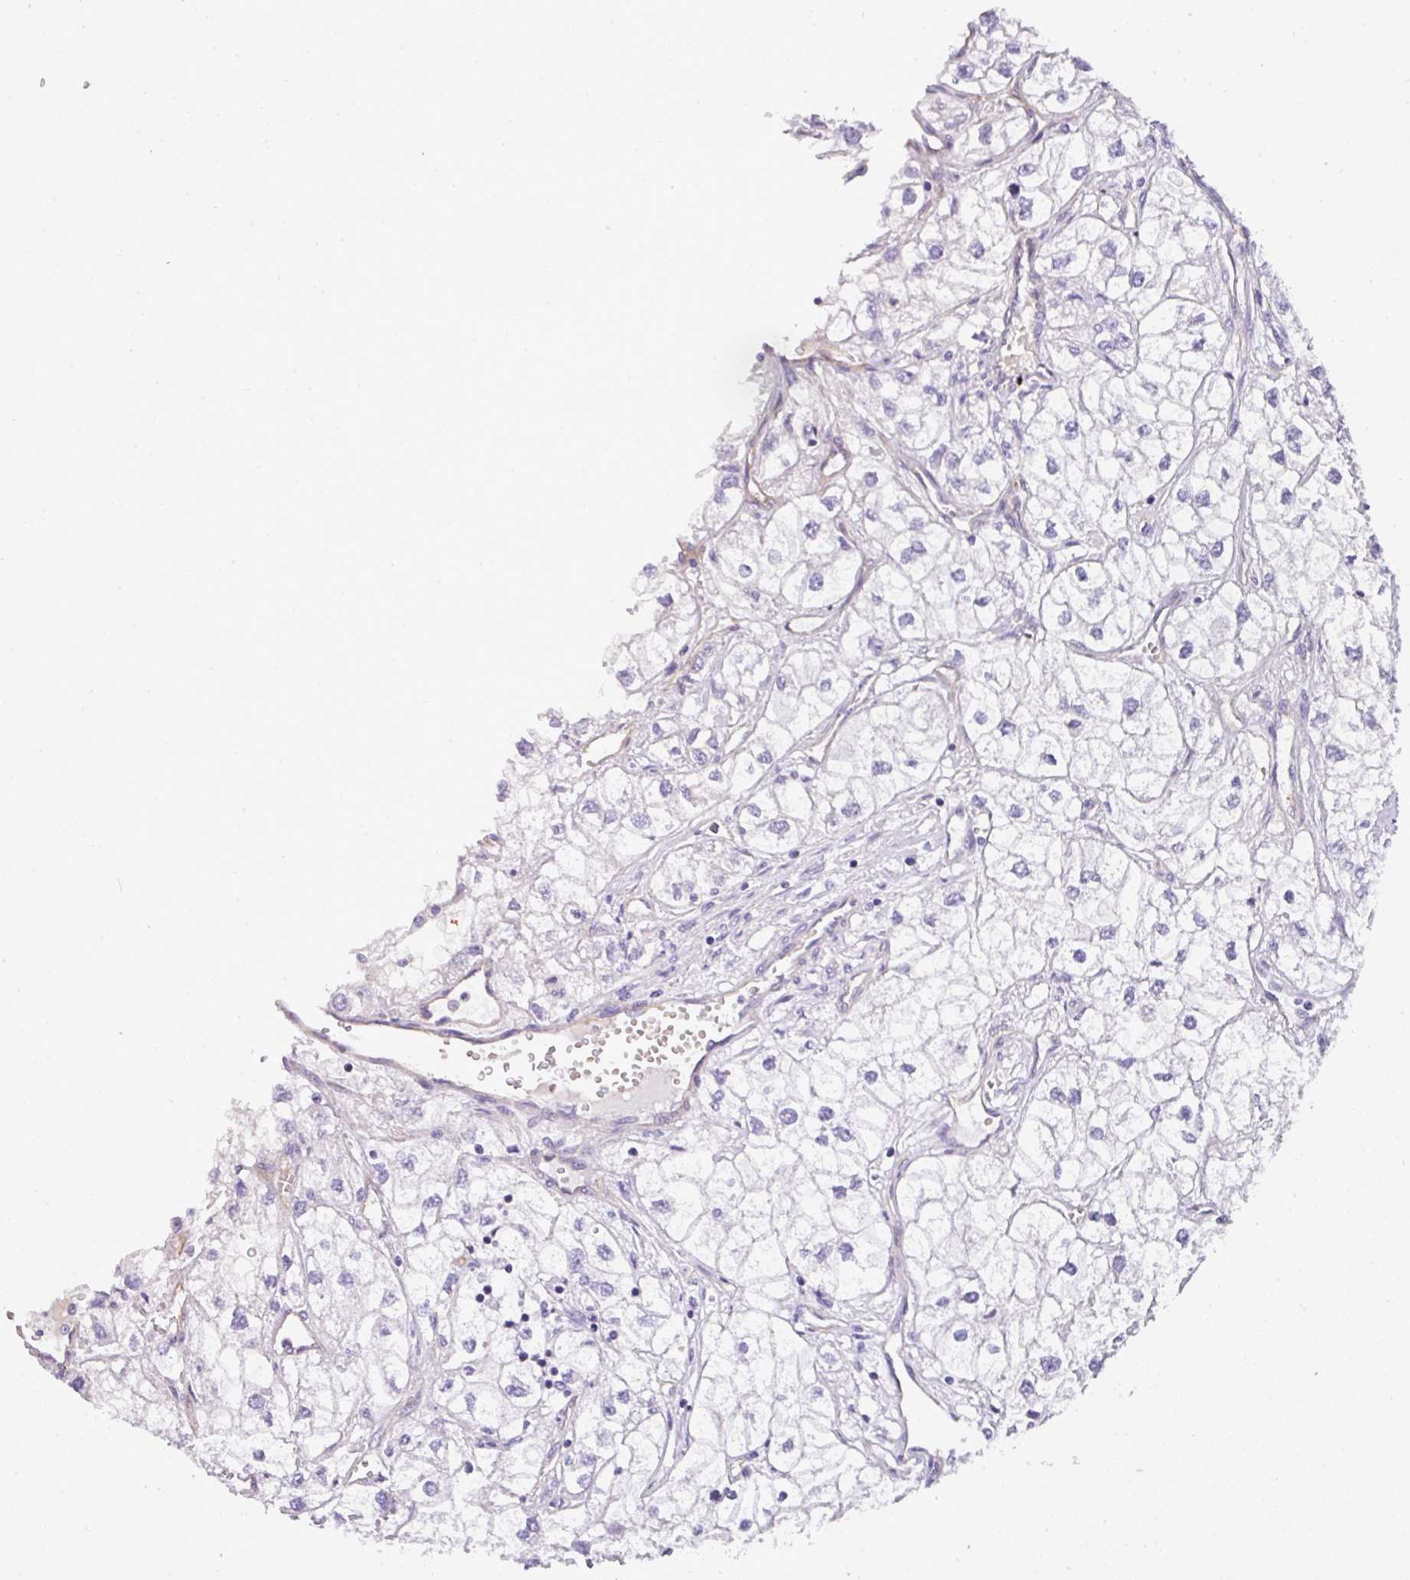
{"staining": {"intensity": "negative", "quantity": "none", "location": "none"}, "tissue": "renal cancer", "cell_type": "Tumor cells", "image_type": "cancer", "snomed": [{"axis": "morphology", "description": "Adenocarcinoma, NOS"}, {"axis": "topography", "description": "Kidney"}], "caption": "Tumor cells show no significant protein expression in renal adenocarcinoma.", "gene": "OR11H4", "patient": {"sex": "male", "age": 59}}